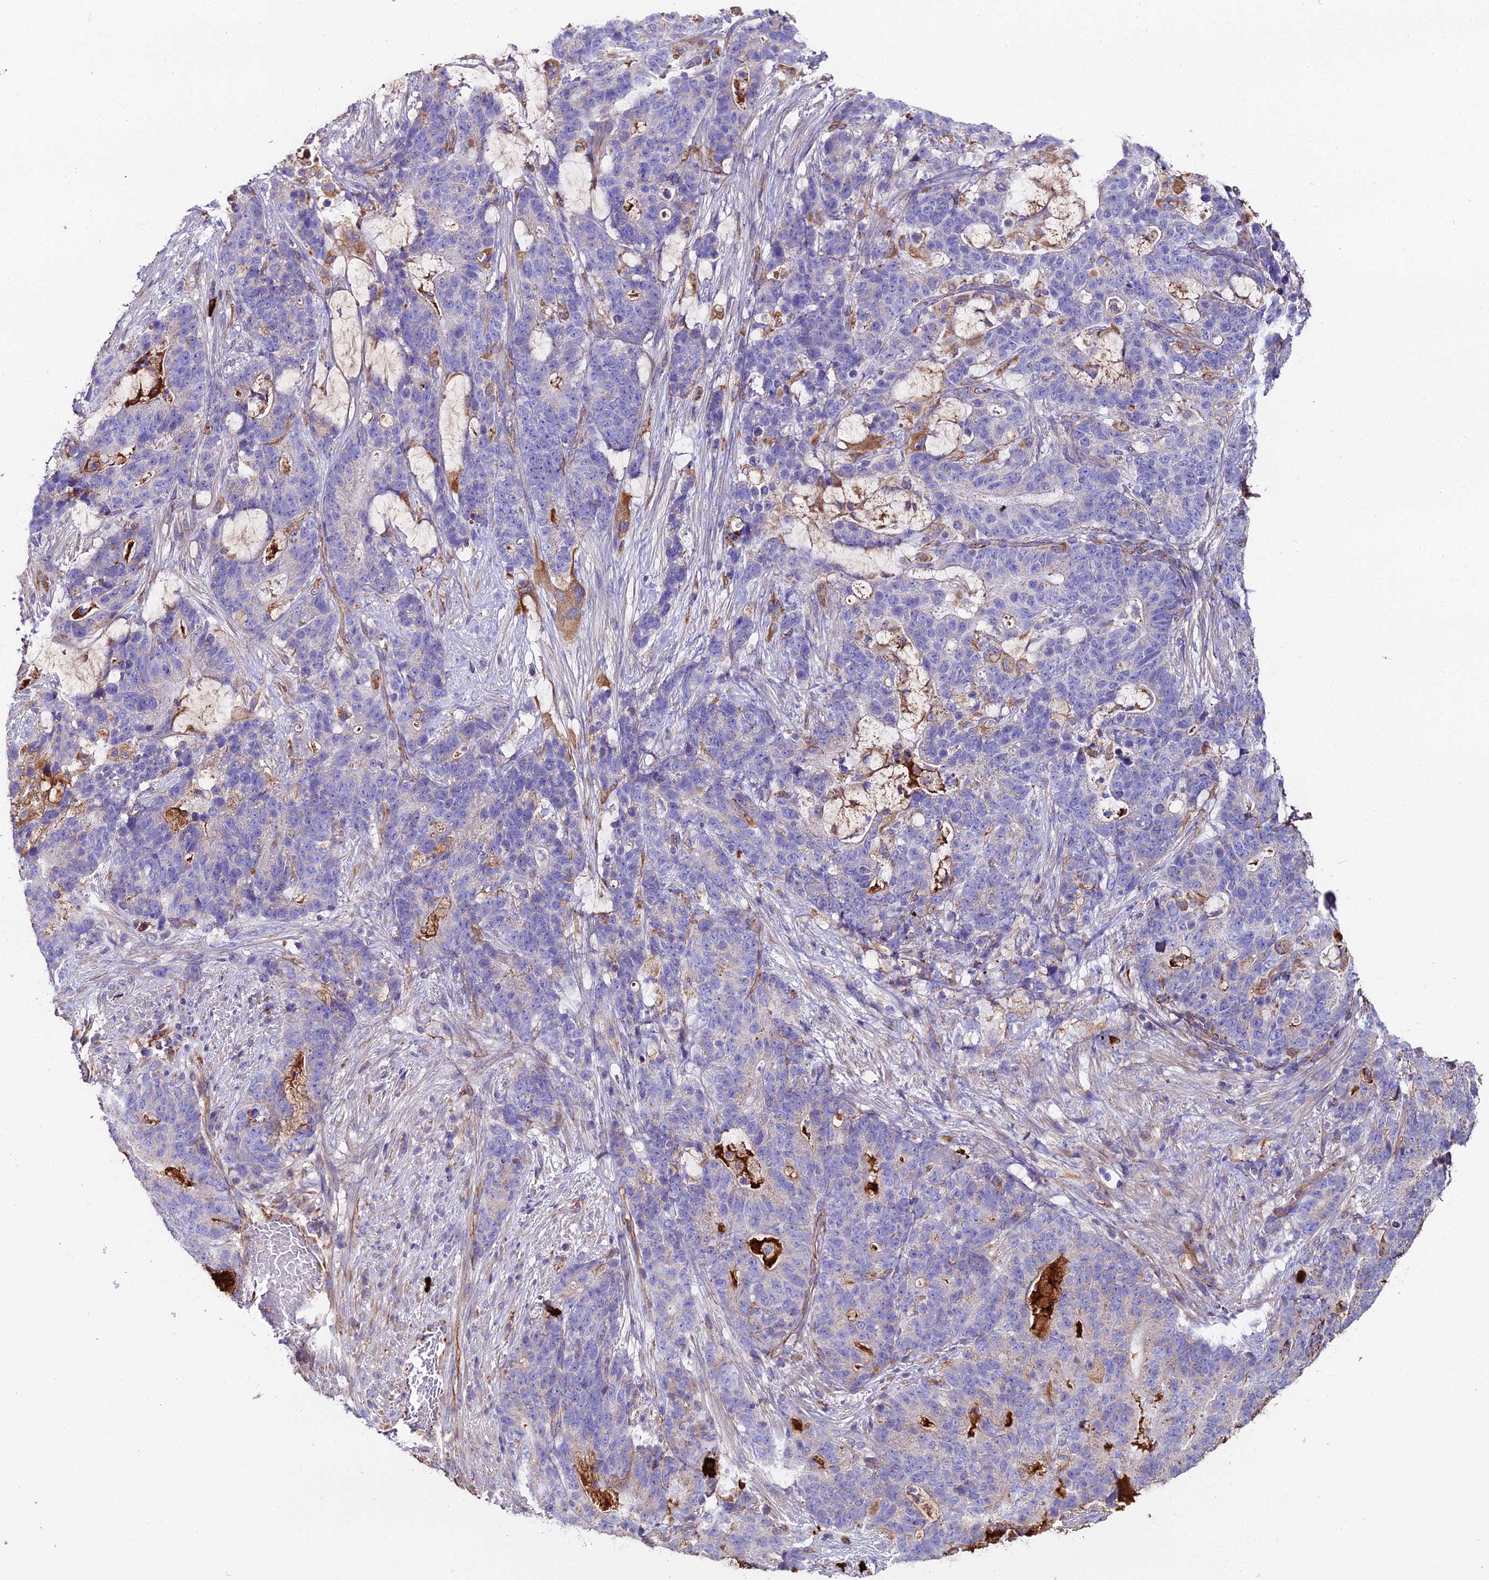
{"staining": {"intensity": "weak", "quantity": "<25%", "location": "cytoplasmic/membranous"}, "tissue": "stomach cancer", "cell_type": "Tumor cells", "image_type": "cancer", "snomed": [{"axis": "morphology", "description": "Normal tissue, NOS"}, {"axis": "morphology", "description": "Adenocarcinoma, NOS"}, {"axis": "topography", "description": "Stomach"}], "caption": "Immunohistochemistry image of neoplastic tissue: human stomach cancer stained with DAB (3,3'-diaminobenzidine) shows no significant protein staining in tumor cells. (DAB immunohistochemistry with hematoxylin counter stain).", "gene": "BEX4", "patient": {"sex": "female", "age": 64}}